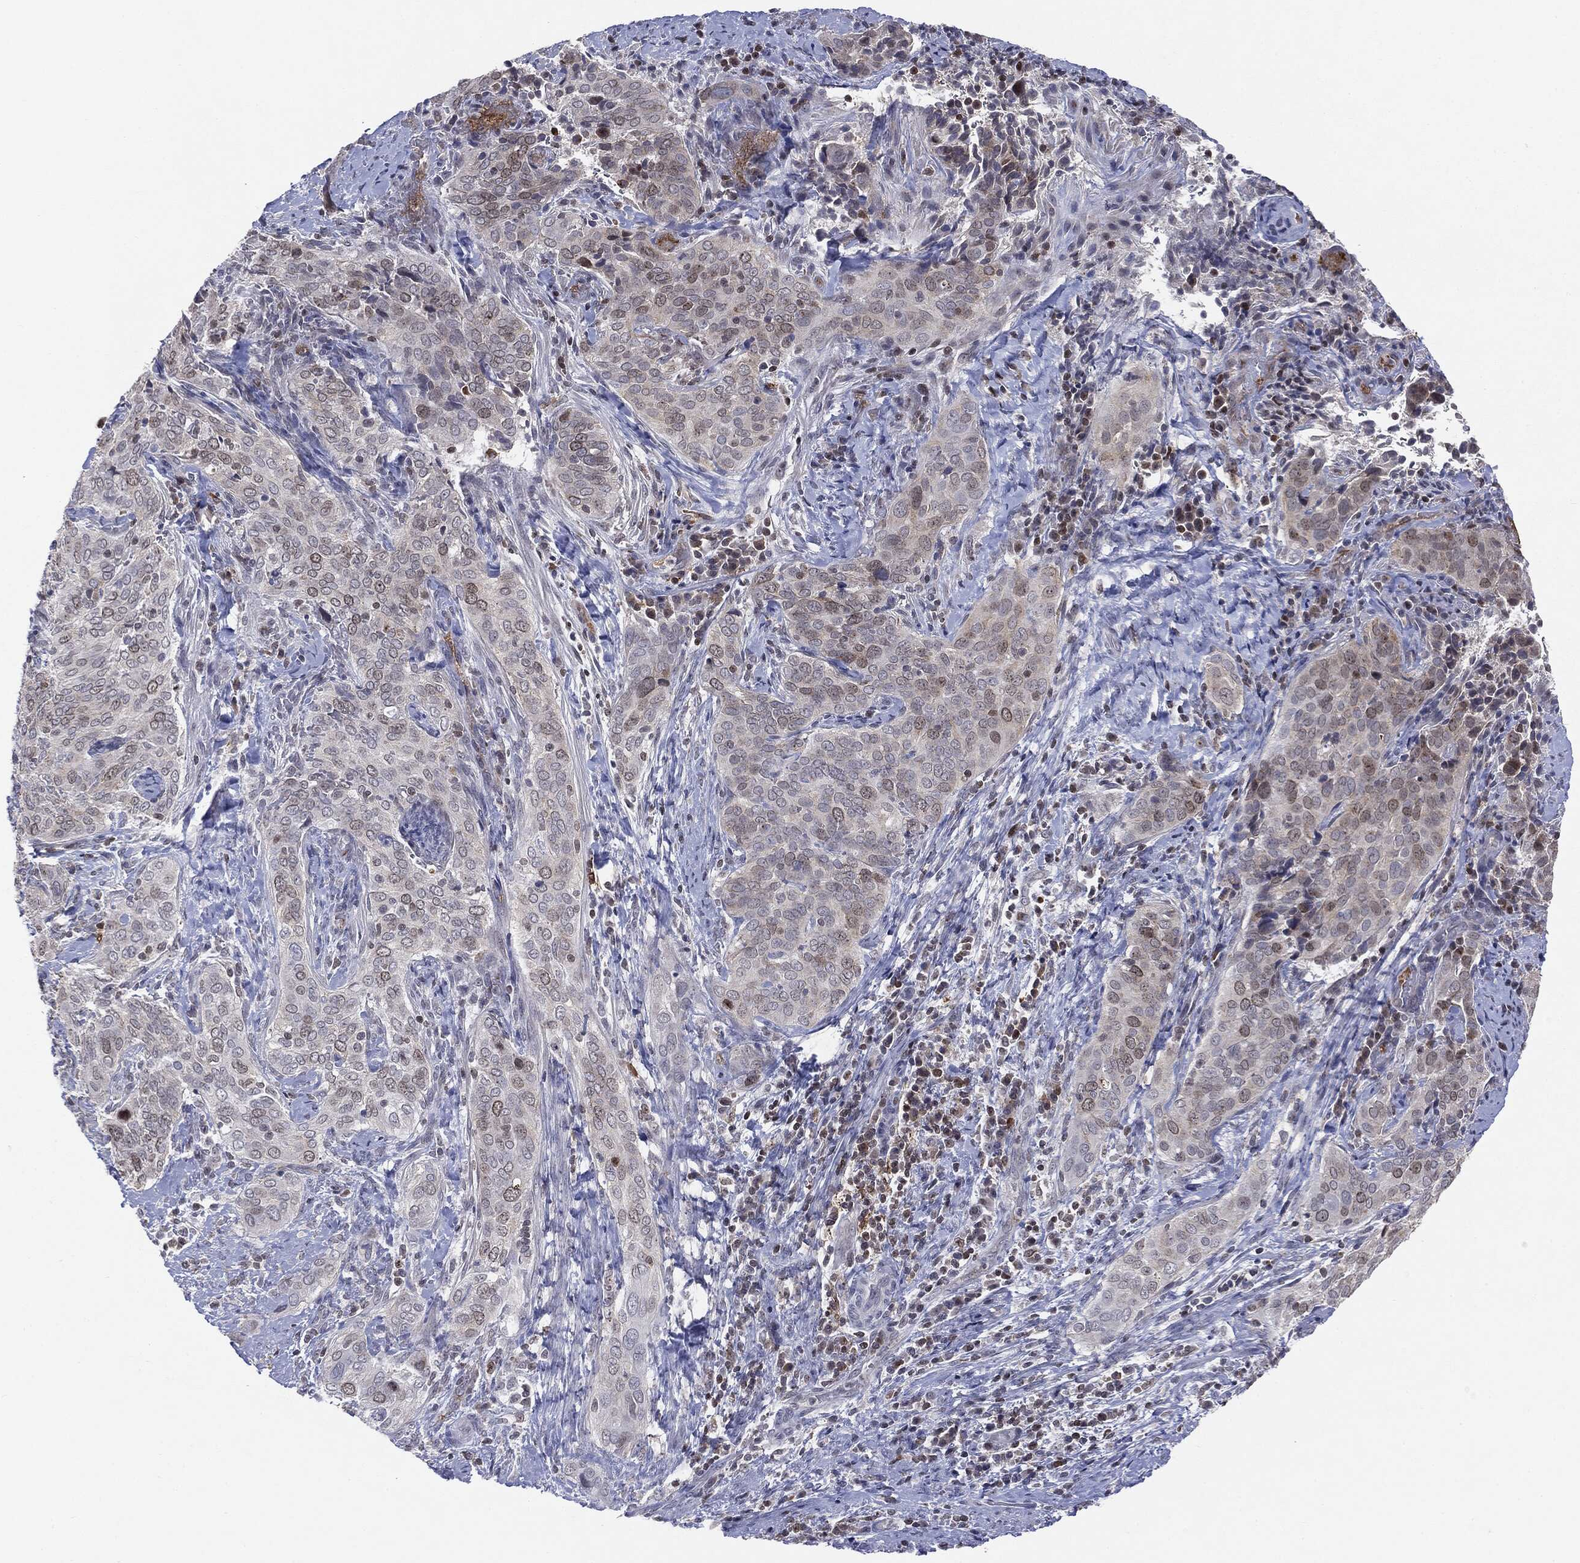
{"staining": {"intensity": "strong", "quantity": "<25%", "location": "nuclear"}, "tissue": "cervical cancer", "cell_type": "Tumor cells", "image_type": "cancer", "snomed": [{"axis": "morphology", "description": "Squamous cell carcinoma, NOS"}, {"axis": "topography", "description": "Cervix"}], "caption": "Immunohistochemistry staining of cervical cancer (squamous cell carcinoma), which demonstrates medium levels of strong nuclear positivity in approximately <25% of tumor cells indicating strong nuclear protein expression. The staining was performed using DAB (3,3'-diaminobenzidine) (brown) for protein detection and nuclei were counterstained in hematoxylin (blue).", "gene": "KIF2C", "patient": {"sex": "female", "age": 38}}